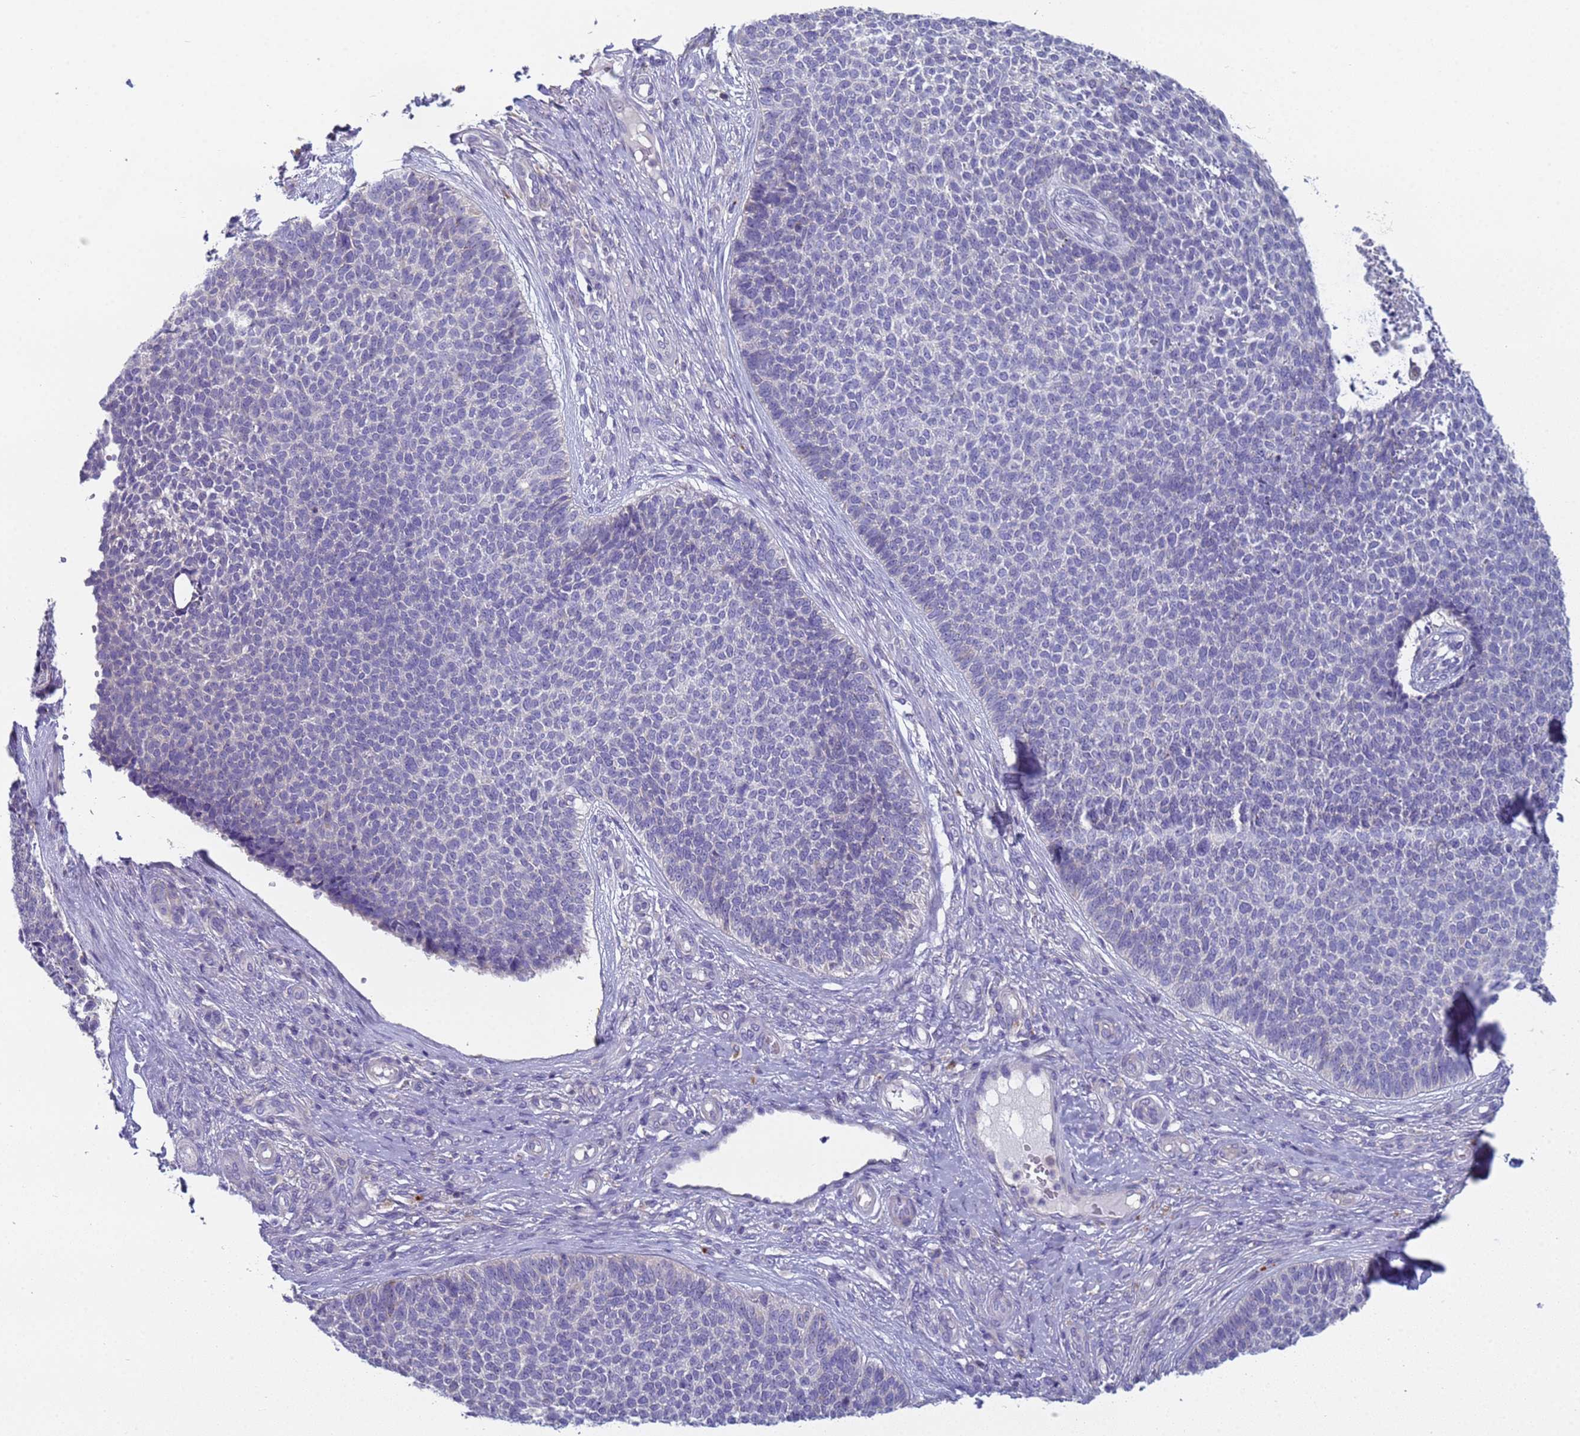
{"staining": {"intensity": "negative", "quantity": "none", "location": "none"}, "tissue": "skin cancer", "cell_type": "Tumor cells", "image_type": "cancer", "snomed": [{"axis": "morphology", "description": "Basal cell carcinoma"}, {"axis": "topography", "description": "Skin"}], "caption": "This is a histopathology image of immunohistochemistry staining of basal cell carcinoma (skin), which shows no staining in tumor cells.", "gene": "CR1", "patient": {"sex": "female", "age": 84}}